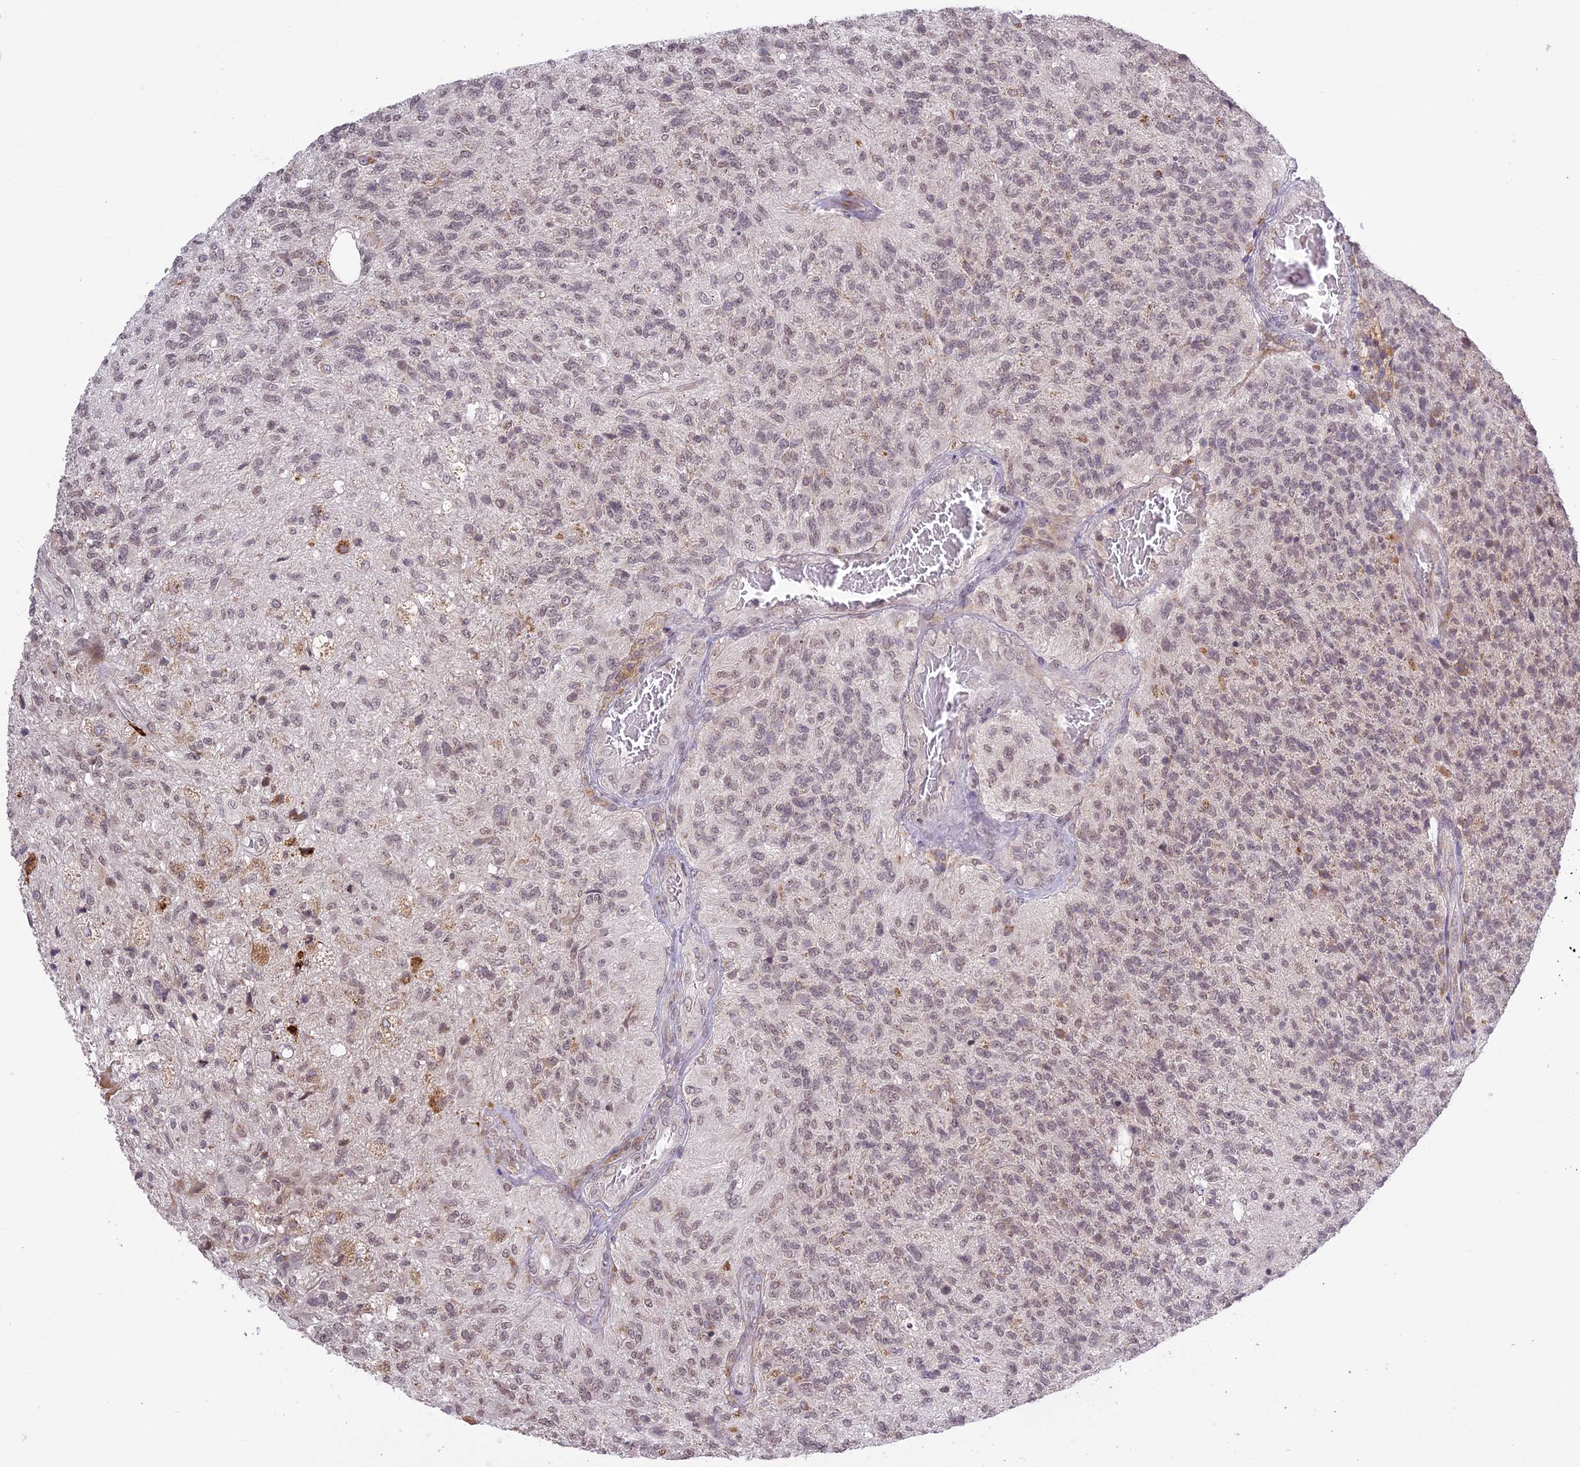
{"staining": {"intensity": "weak", "quantity": "25%-75%", "location": "nuclear"}, "tissue": "glioma", "cell_type": "Tumor cells", "image_type": "cancer", "snomed": [{"axis": "morphology", "description": "Glioma, malignant, High grade"}, {"axis": "topography", "description": "Brain"}], "caption": "Malignant glioma (high-grade) stained for a protein (brown) exhibits weak nuclear positive positivity in approximately 25%-75% of tumor cells.", "gene": "ERG28", "patient": {"sex": "male", "age": 56}}